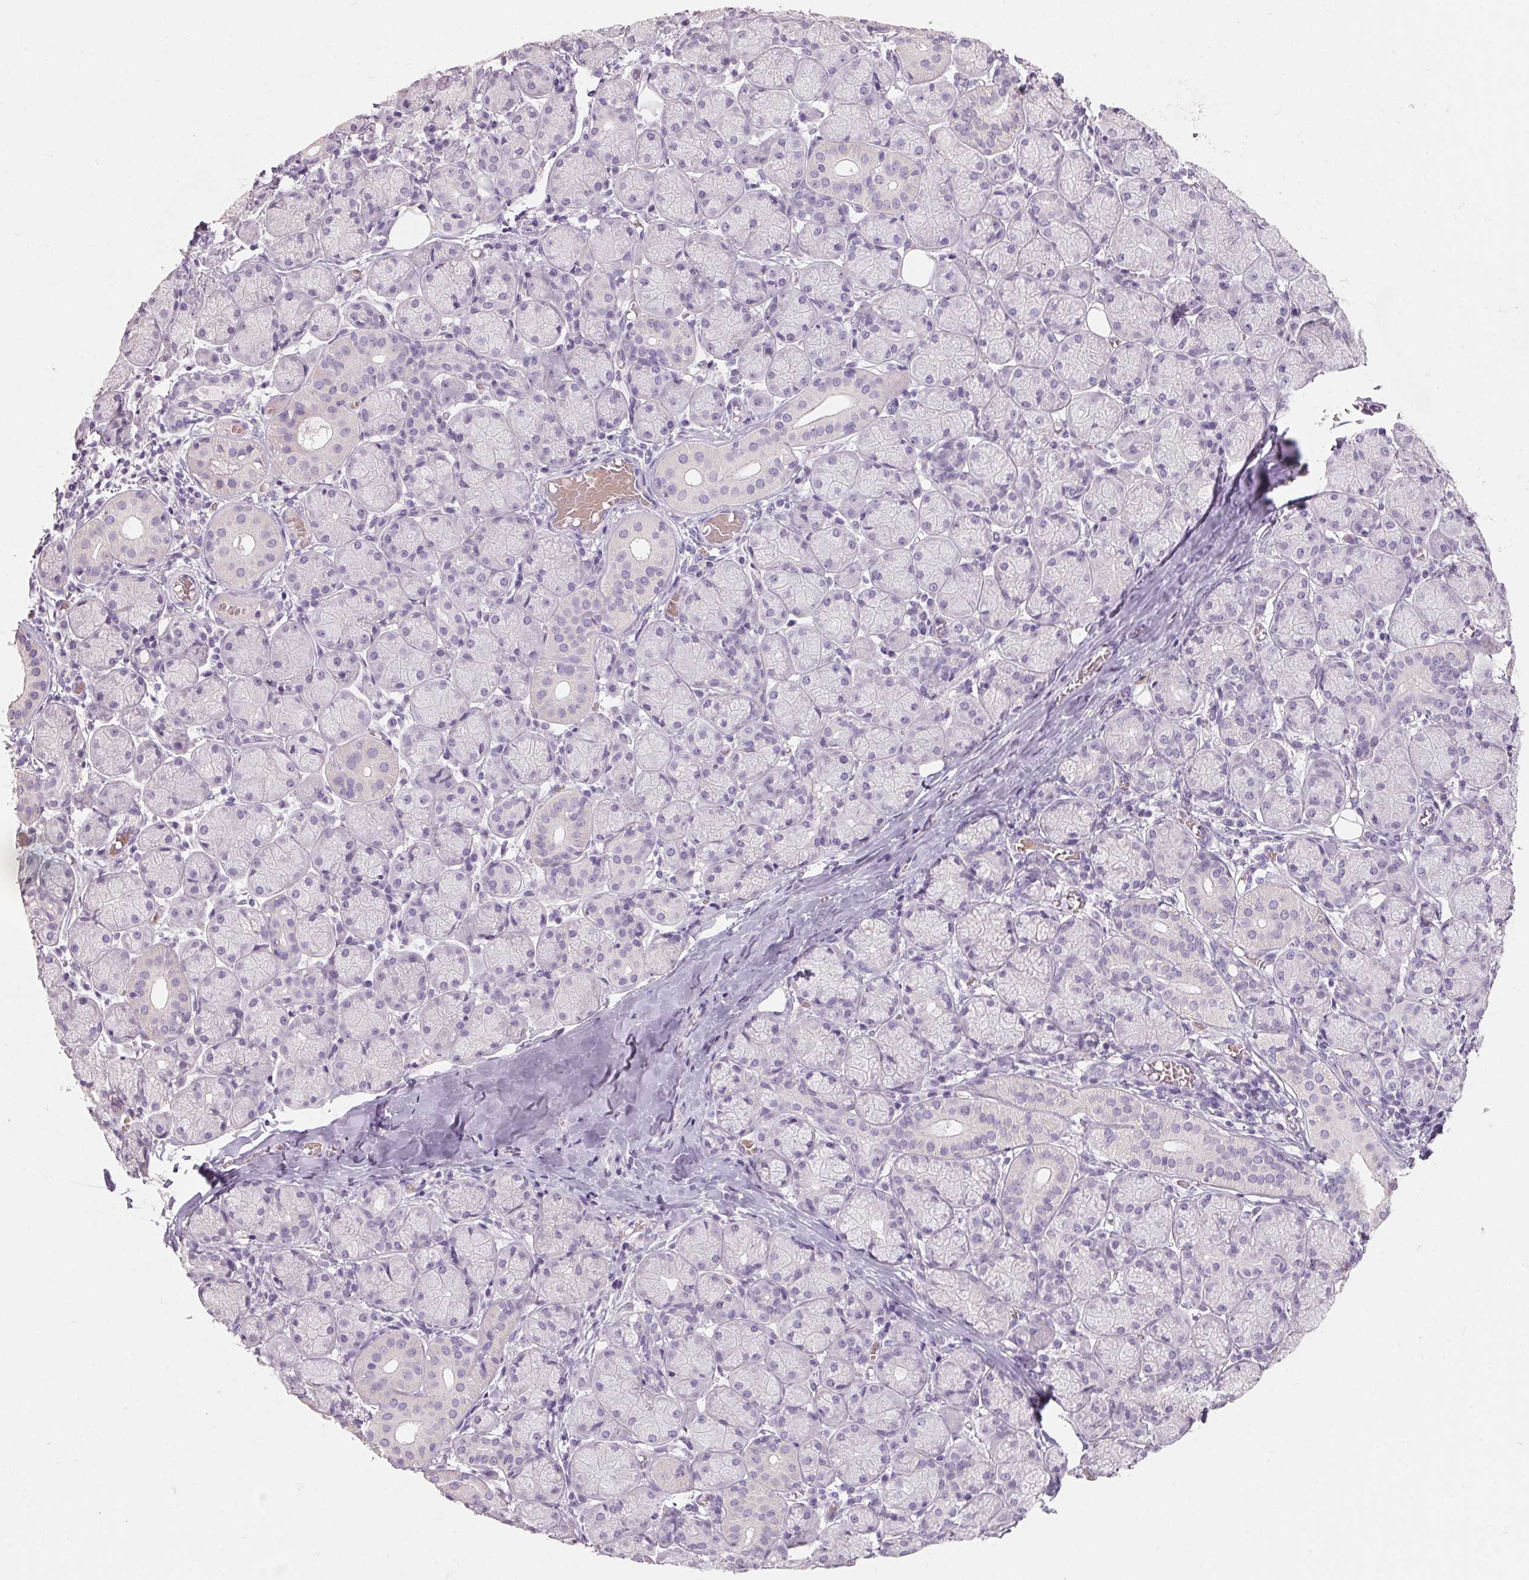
{"staining": {"intensity": "negative", "quantity": "none", "location": "none"}, "tissue": "salivary gland", "cell_type": "Glandular cells", "image_type": "normal", "snomed": [{"axis": "morphology", "description": "Normal tissue, NOS"}, {"axis": "topography", "description": "Salivary gland"}, {"axis": "topography", "description": "Peripheral nerve tissue"}], "caption": "High power microscopy image of an immunohistochemistry histopathology image of normal salivary gland, revealing no significant staining in glandular cells. (DAB (3,3'-diaminobenzidine) immunohistochemistry with hematoxylin counter stain).", "gene": "HSD17B1", "patient": {"sex": "female", "age": 24}}